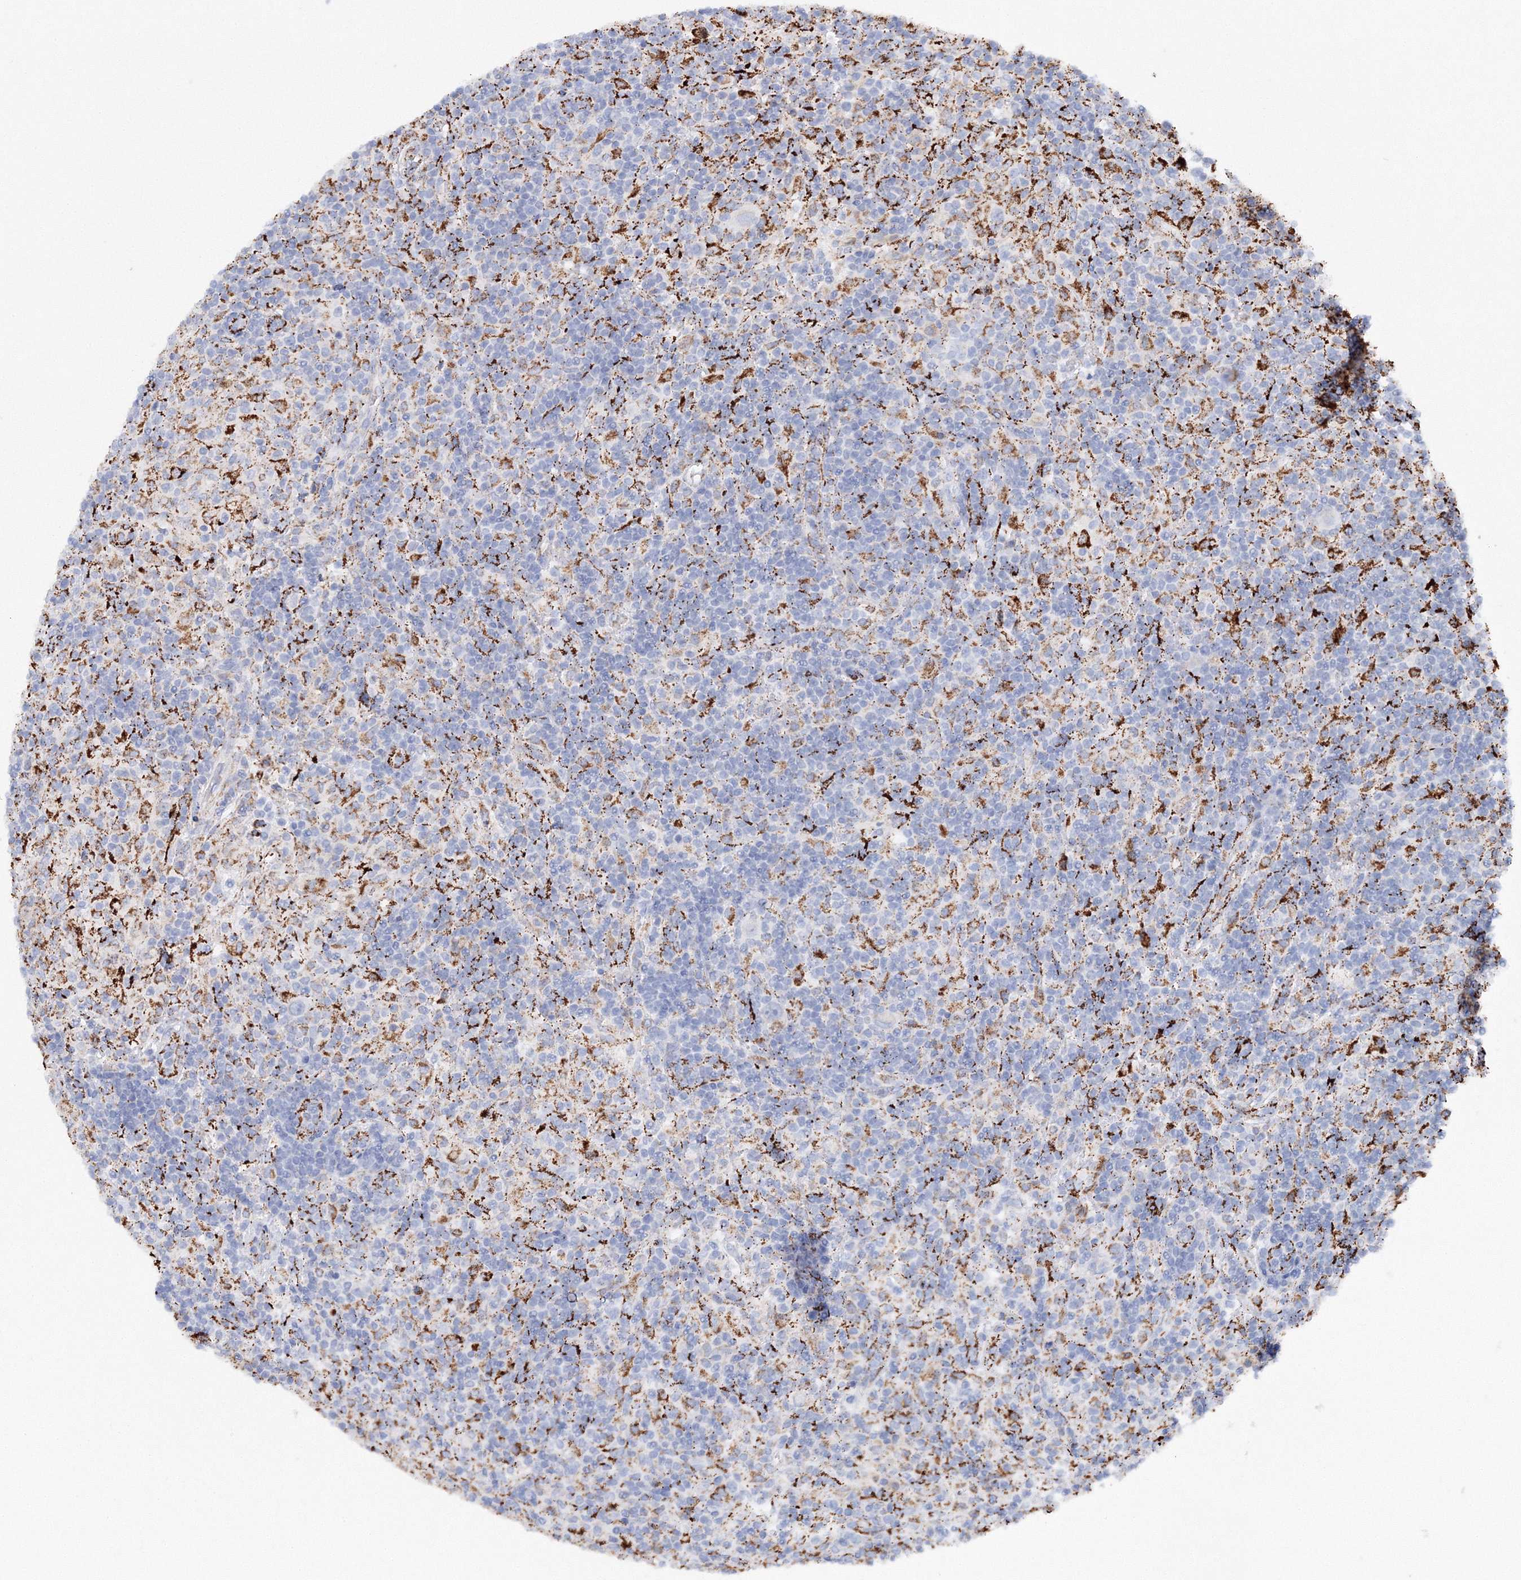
{"staining": {"intensity": "negative", "quantity": "none", "location": "none"}, "tissue": "lymphoma", "cell_type": "Tumor cells", "image_type": "cancer", "snomed": [{"axis": "morphology", "description": "Hodgkin's disease, NOS"}, {"axis": "topography", "description": "Lymph node"}], "caption": "Tumor cells show no significant expression in lymphoma.", "gene": "MERTK", "patient": {"sex": "male", "age": 70}}